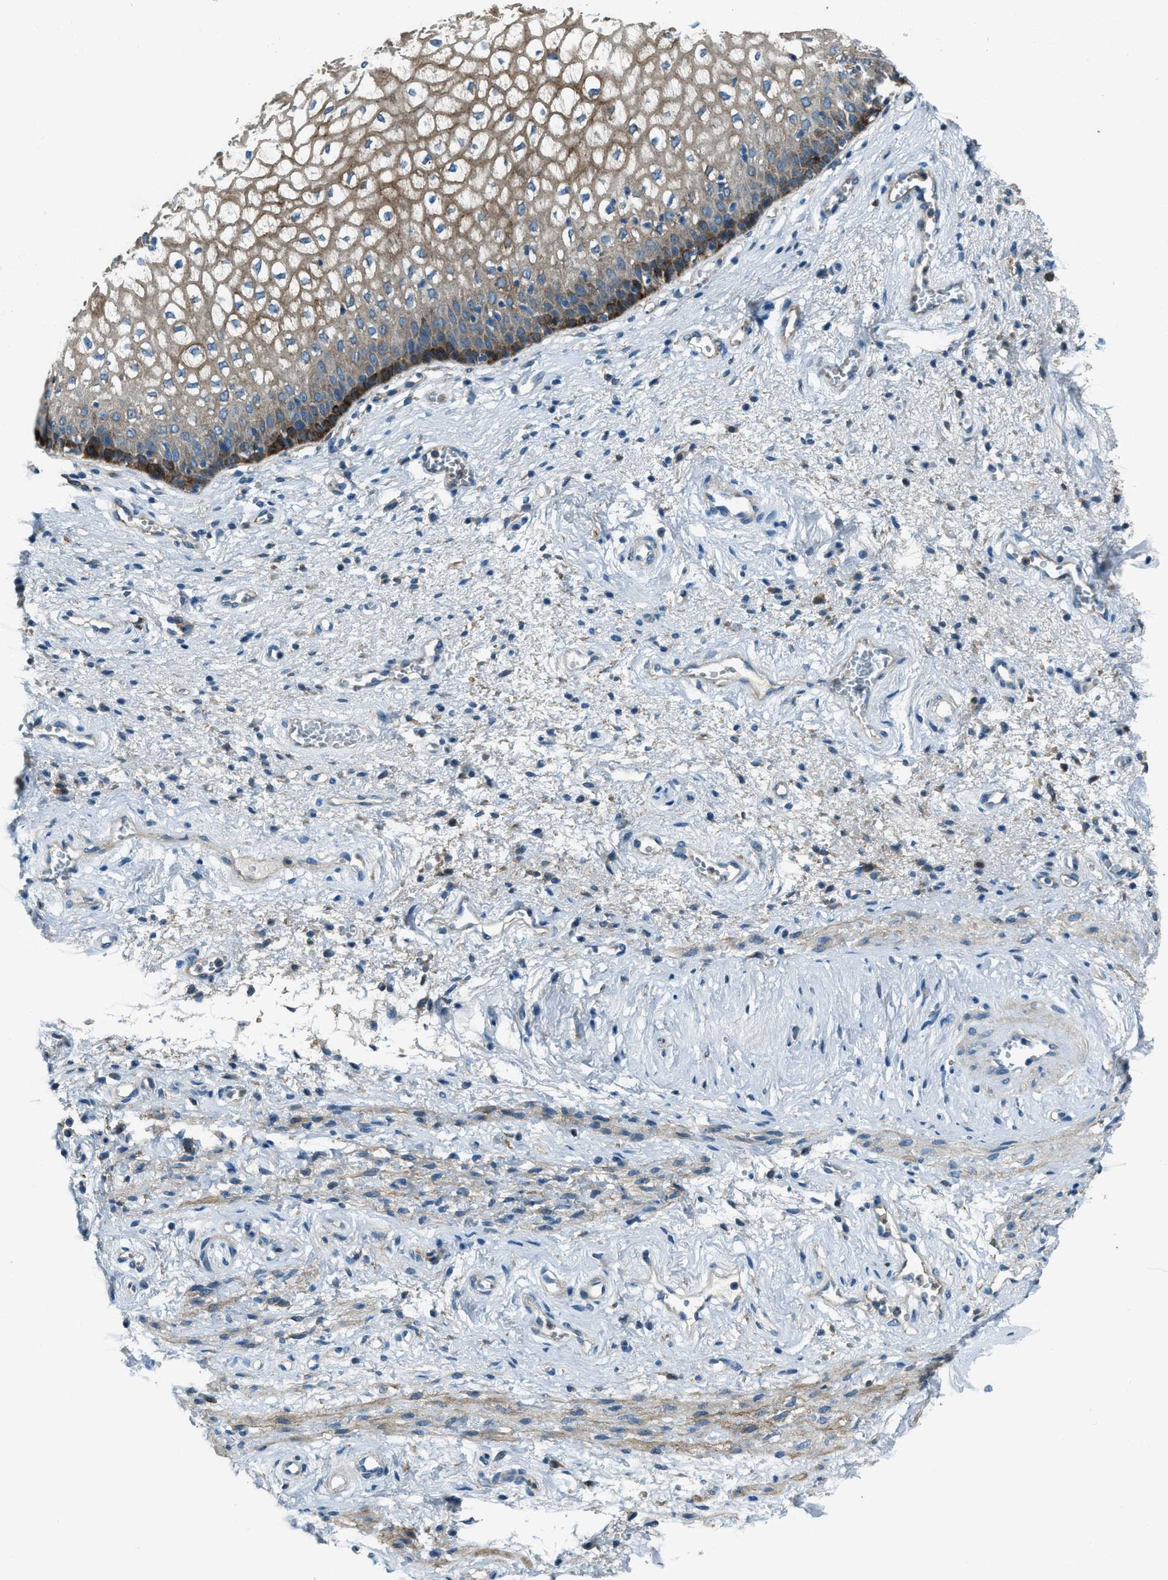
{"staining": {"intensity": "moderate", "quantity": ">75%", "location": "cytoplasmic/membranous"}, "tissue": "vagina", "cell_type": "Squamous epithelial cells", "image_type": "normal", "snomed": [{"axis": "morphology", "description": "Normal tissue, NOS"}, {"axis": "topography", "description": "Vagina"}], "caption": "Immunohistochemical staining of unremarkable vagina demonstrates medium levels of moderate cytoplasmic/membranous positivity in approximately >75% of squamous epithelial cells.", "gene": "SVIL", "patient": {"sex": "female", "age": 34}}